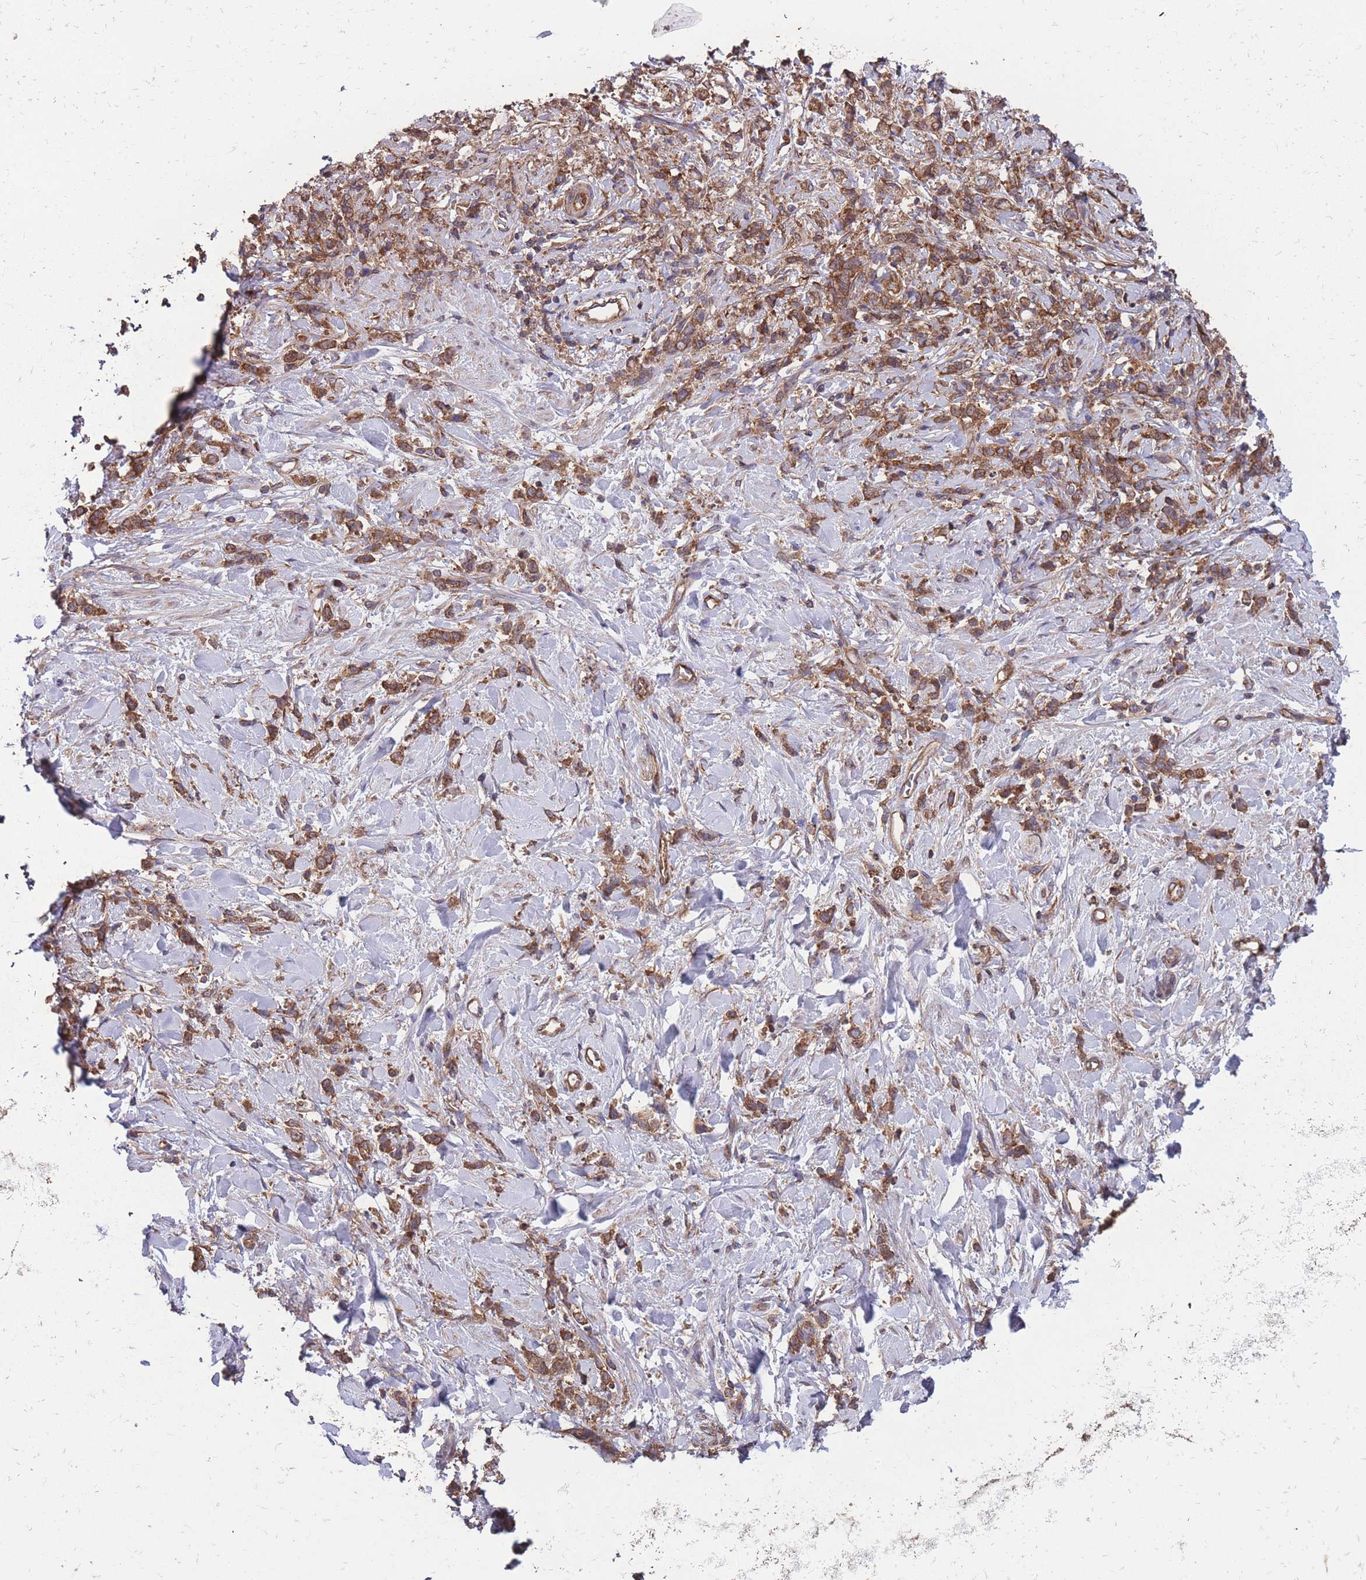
{"staining": {"intensity": "moderate", "quantity": ">75%", "location": "cytoplasmic/membranous"}, "tissue": "stomach cancer", "cell_type": "Tumor cells", "image_type": "cancer", "snomed": [{"axis": "morphology", "description": "Adenocarcinoma, NOS"}, {"axis": "topography", "description": "Stomach"}], "caption": "About >75% of tumor cells in stomach cancer display moderate cytoplasmic/membranous protein positivity as visualized by brown immunohistochemical staining.", "gene": "ZPR1", "patient": {"sex": "female", "age": 60}}